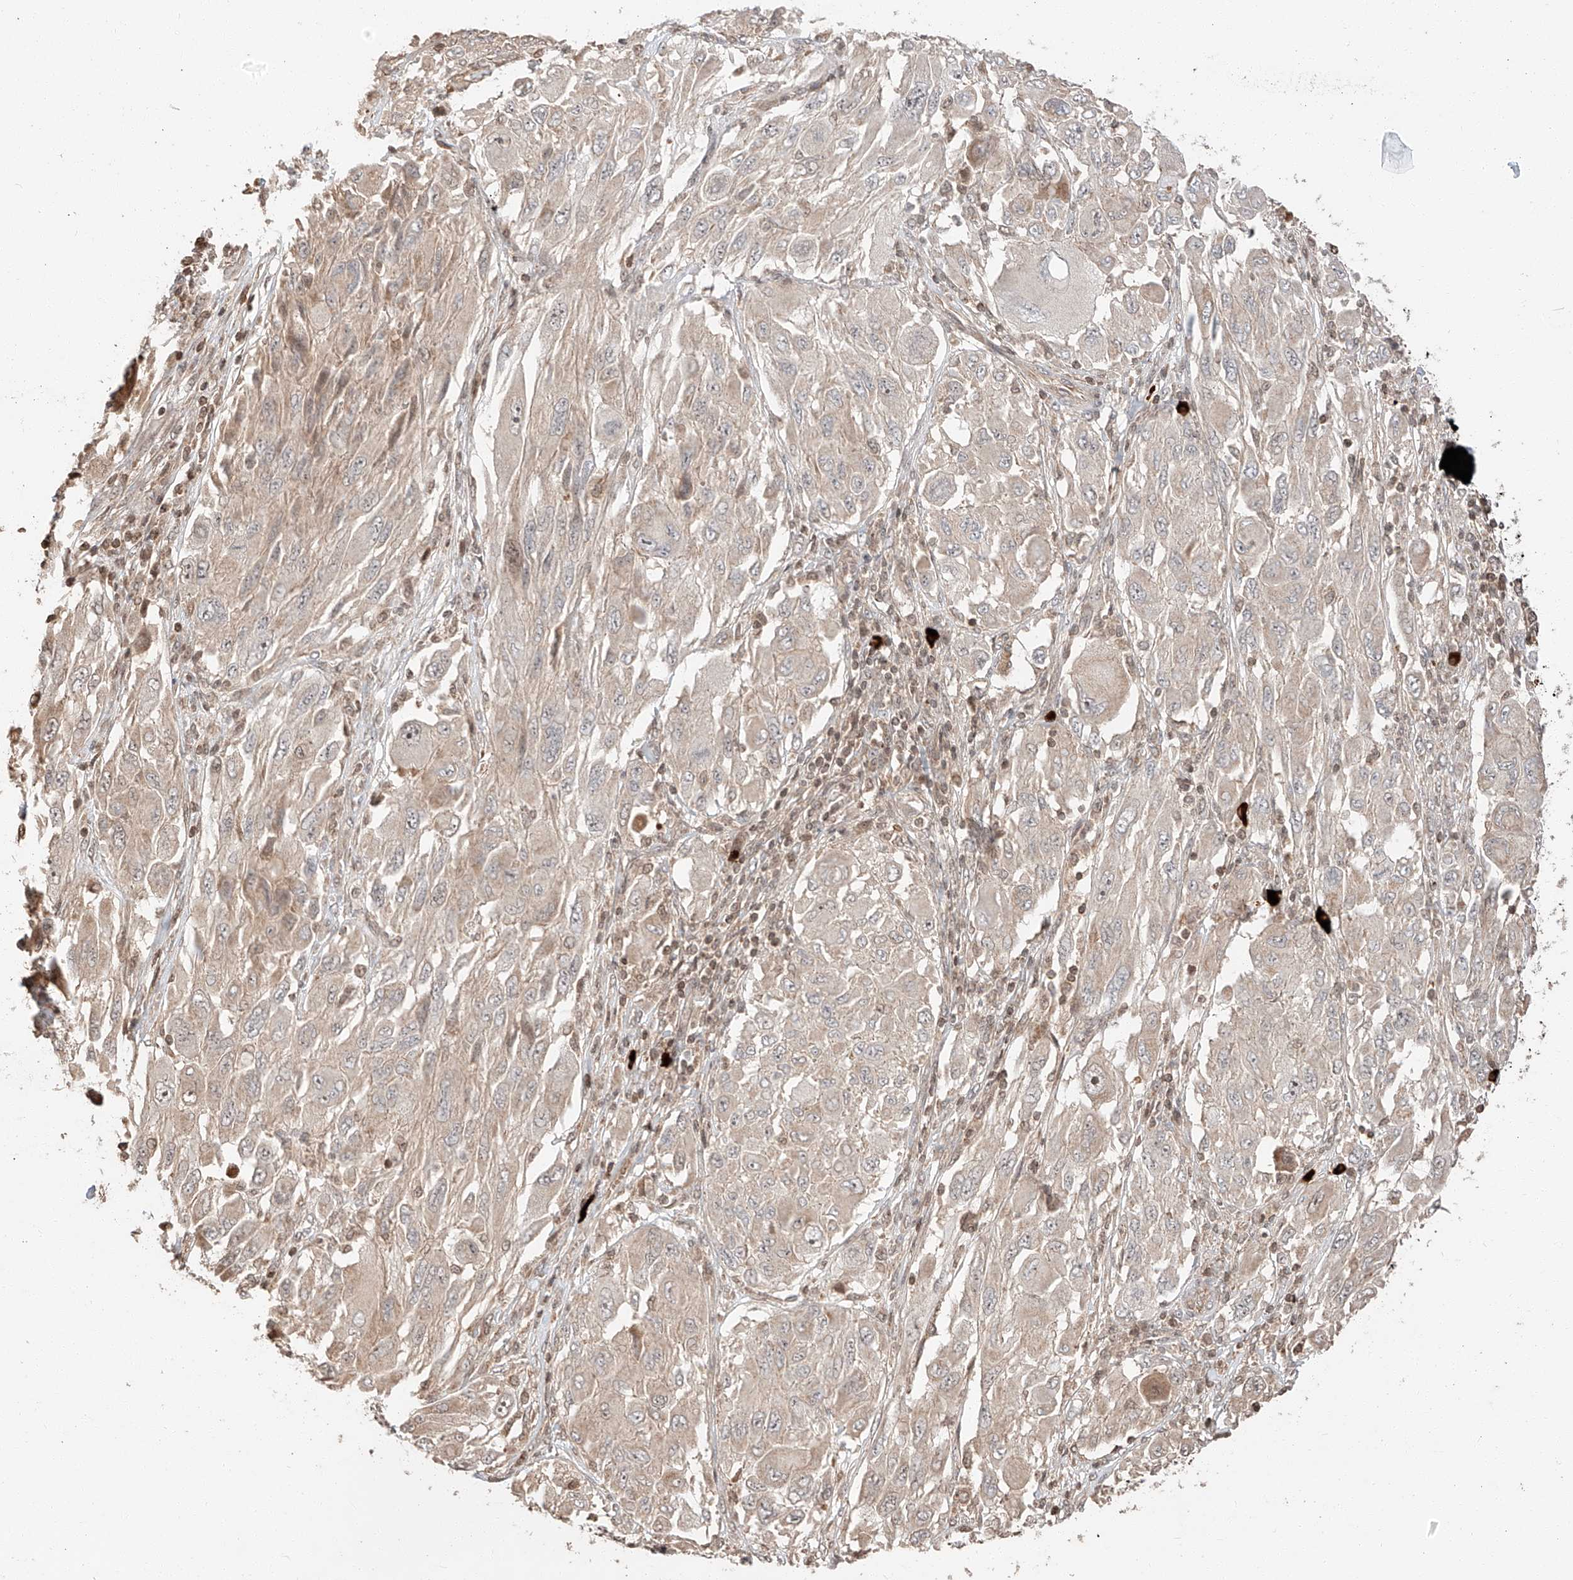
{"staining": {"intensity": "weak", "quantity": "<25%", "location": "cytoplasmic/membranous"}, "tissue": "melanoma", "cell_type": "Tumor cells", "image_type": "cancer", "snomed": [{"axis": "morphology", "description": "Malignant melanoma, NOS"}, {"axis": "topography", "description": "Skin"}], "caption": "The immunohistochemistry photomicrograph has no significant staining in tumor cells of melanoma tissue.", "gene": "ARHGAP33", "patient": {"sex": "female", "age": 91}}